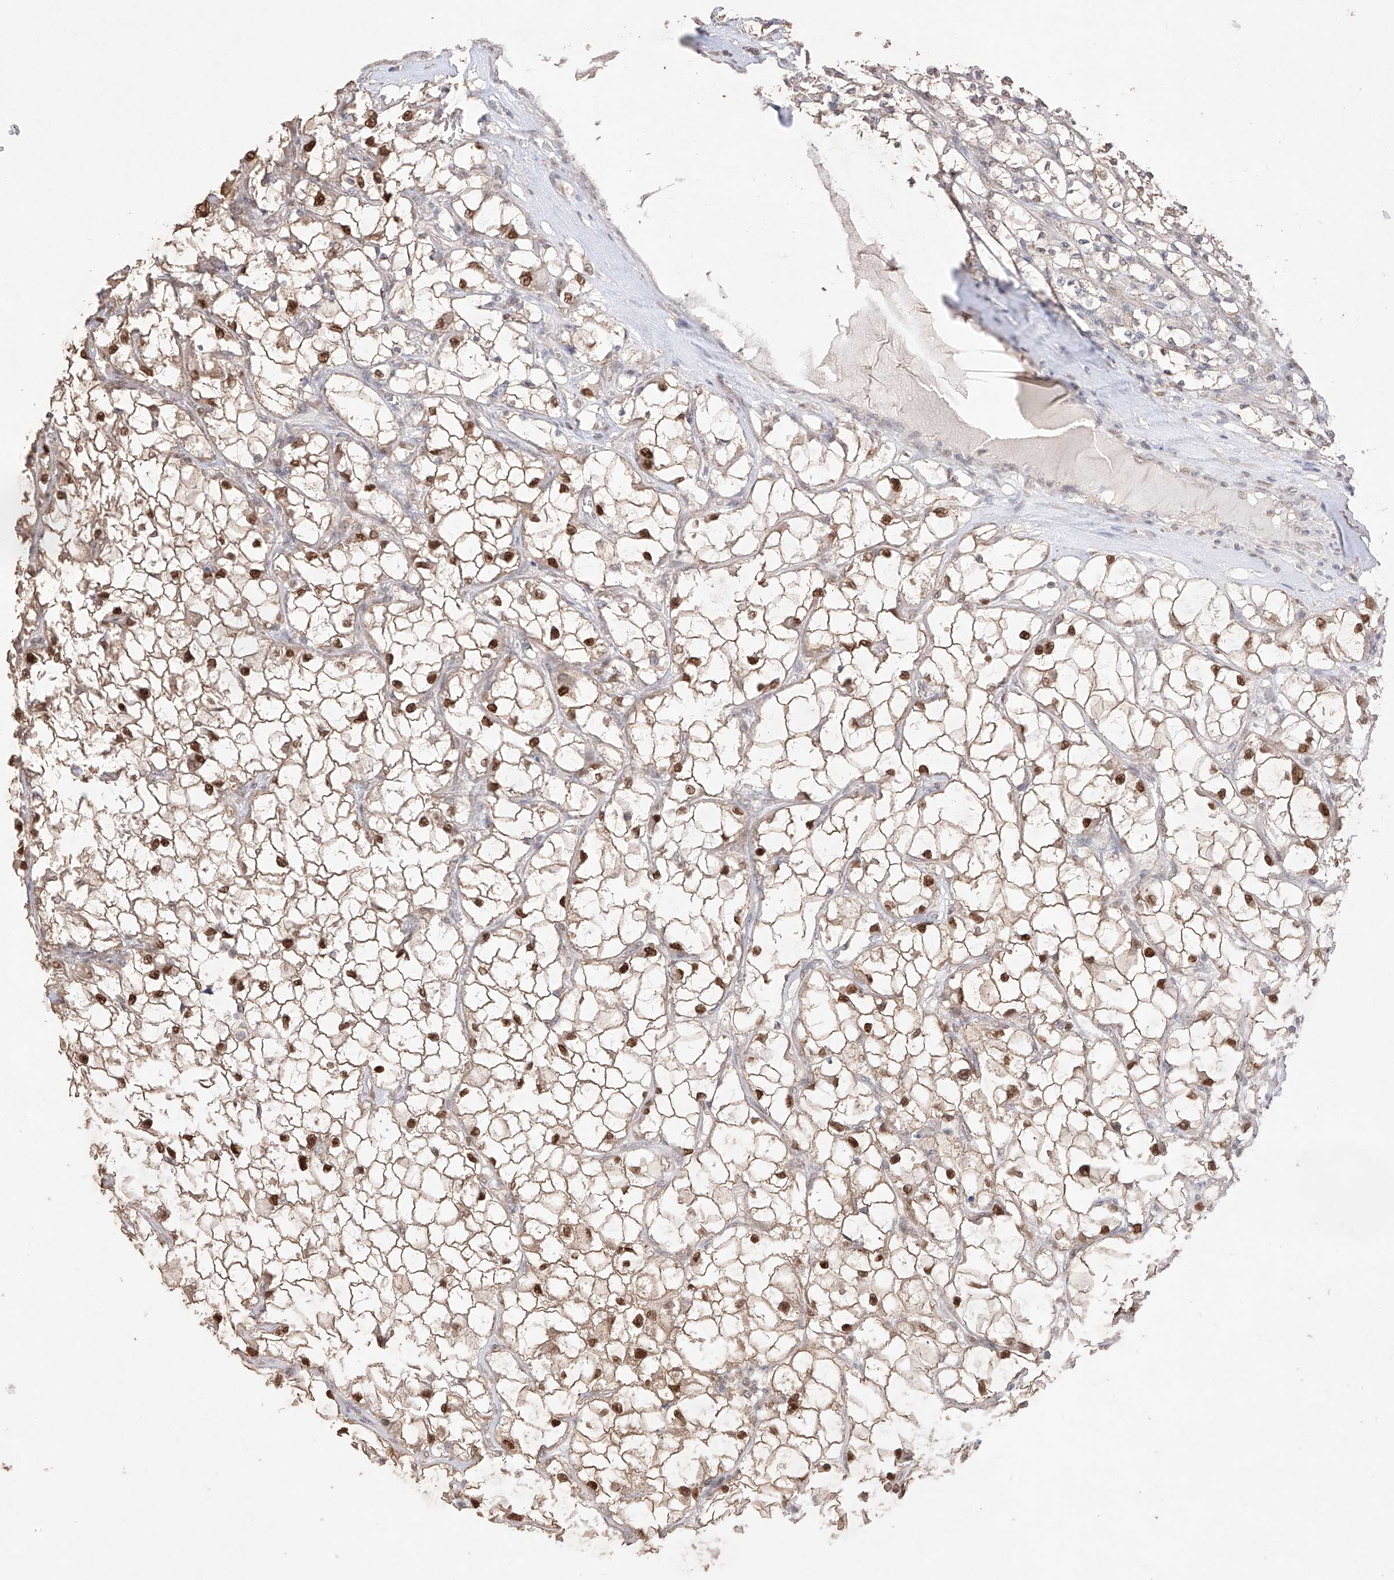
{"staining": {"intensity": "strong", "quantity": "25%-75%", "location": "nuclear"}, "tissue": "renal cancer", "cell_type": "Tumor cells", "image_type": "cancer", "snomed": [{"axis": "morphology", "description": "Adenocarcinoma, NOS"}, {"axis": "topography", "description": "Kidney"}], "caption": "Immunohistochemical staining of human renal cancer (adenocarcinoma) exhibits high levels of strong nuclear positivity in about 25%-75% of tumor cells. (brown staining indicates protein expression, while blue staining denotes nuclei).", "gene": "APIP", "patient": {"sex": "female", "age": 69}}